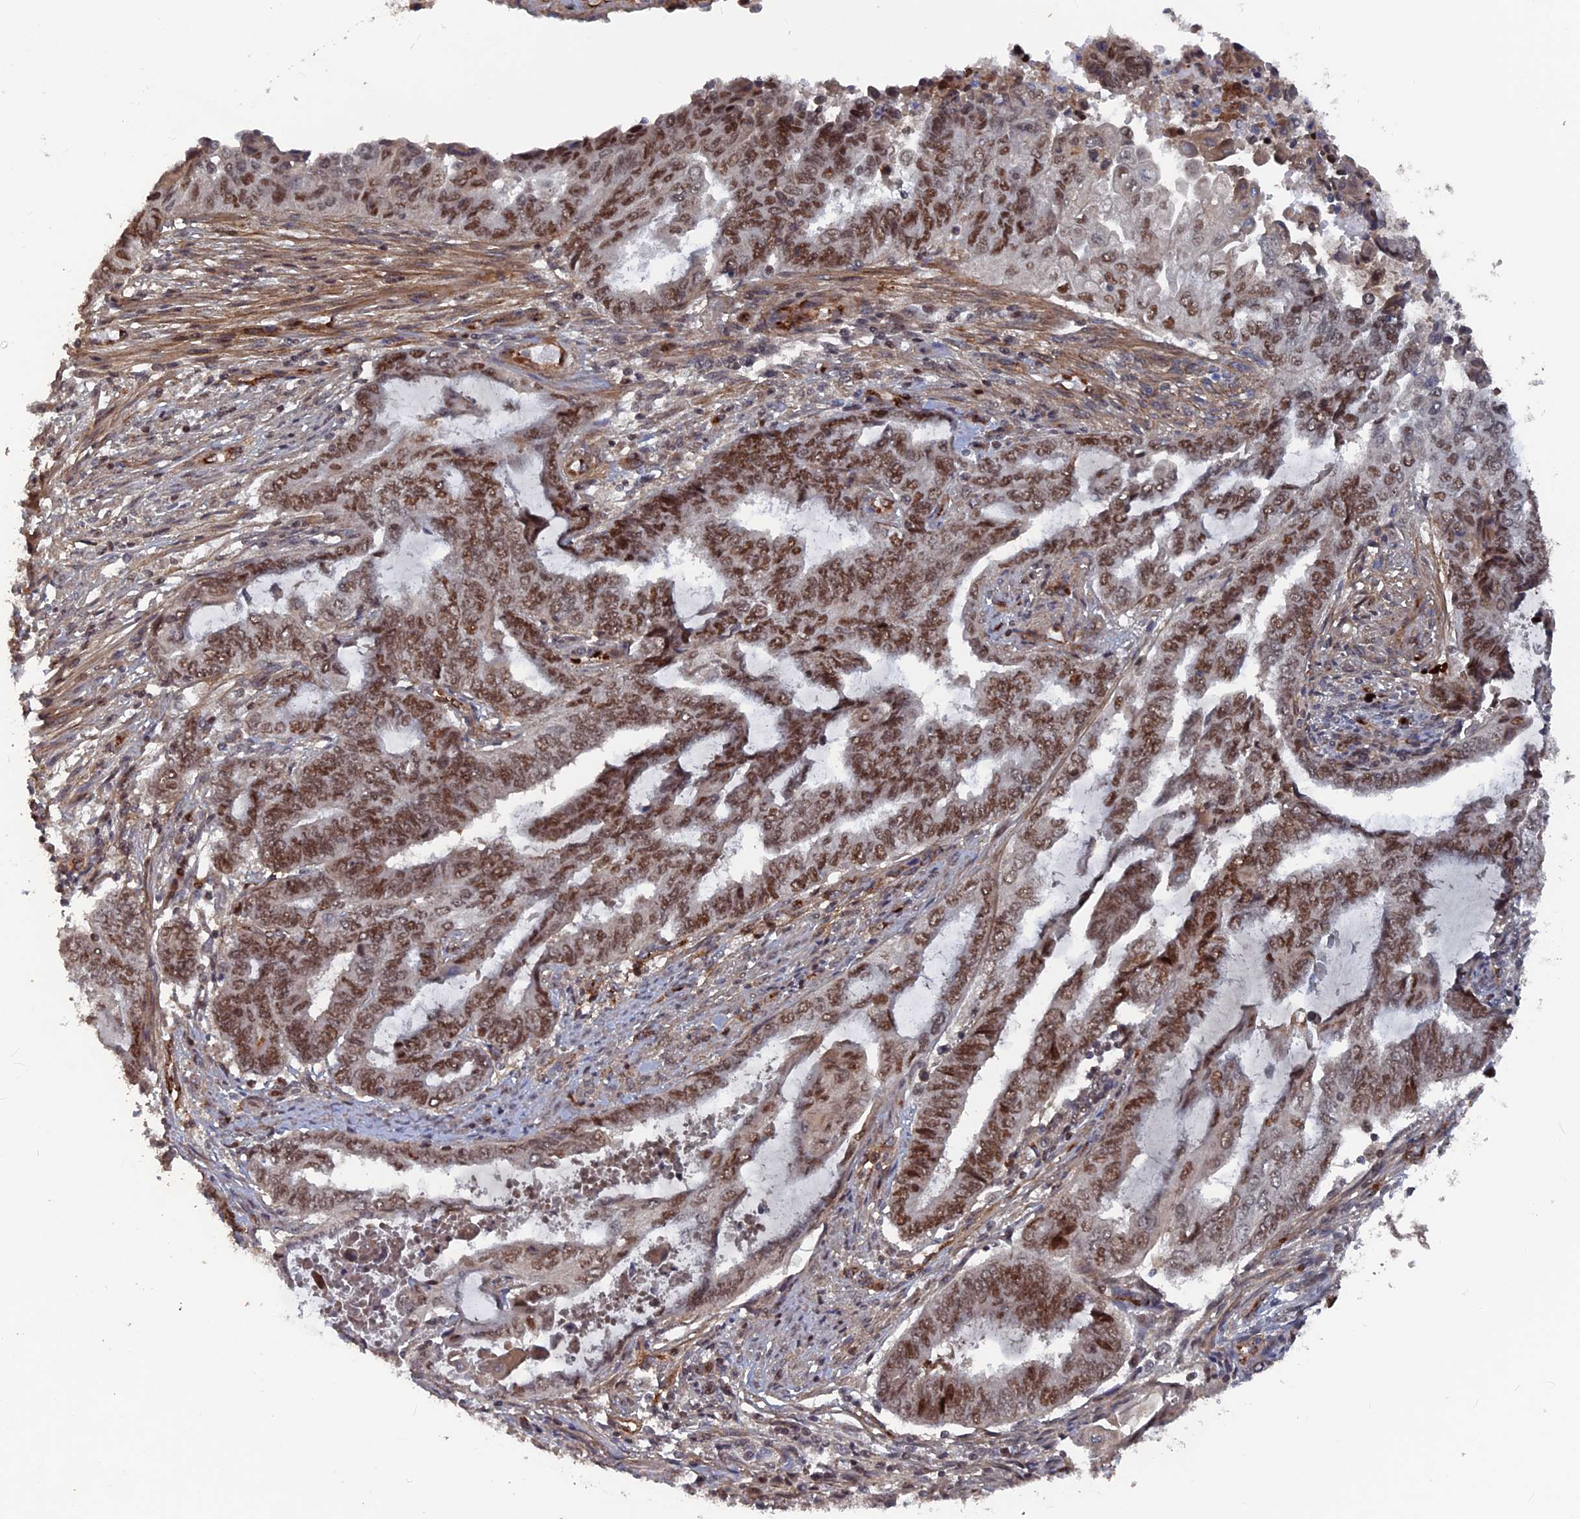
{"staining": {"intensity": "moderate", "quantity": ">75%", "location": "nuclear"}, "tissue": "endometrial cancer", "cell_type": "Tumor cells", "image_type": "cancer", "snomed": [{"axis": "morphology", "description": "Adenocarcinoma, NOS"}, {"axis": "topography", "description": "Uterus"}, {"axis": "topography", "description": "Endometrium"}], "caption": "Adenocarcinoma (endometrial) tissue shows moderate nuclear expression in about >75% of tumor cells", "gene": "SH3D21", "patient": {"sex": "female", "age": 70}}